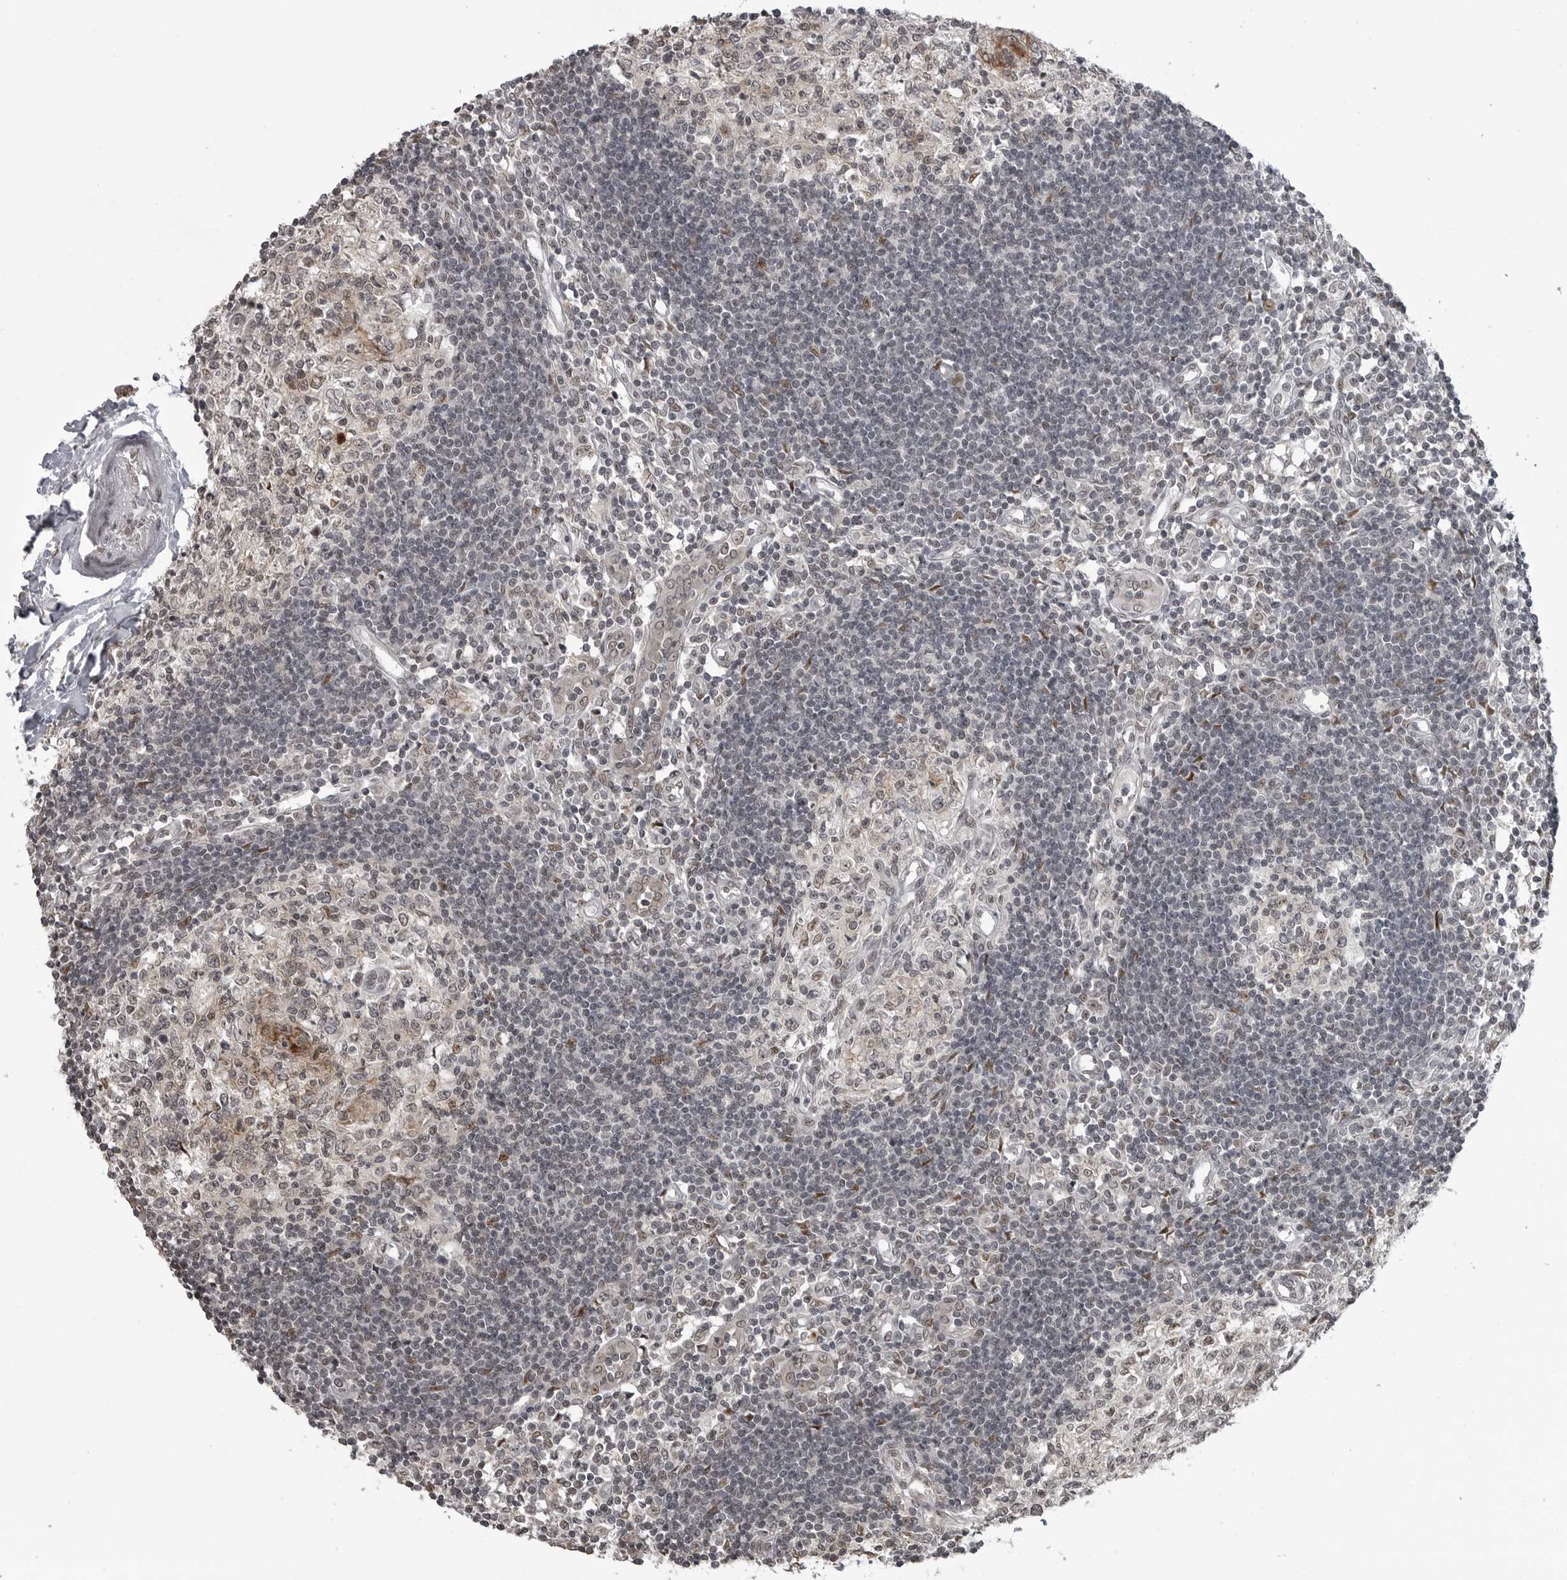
{"staining": {"intensity": "weak", "quantity": "<25%", "location": "nuclear"}, "tissue": "lymph node", "cell_type": "Germinal center cells", "image_type": "normal", "snomed": [{"axis": "morphology", "description": "Normal tissue, NOS"}, {"axis": "morphology", "description": "Malignant melanoma, Metastatic site"}, {"axis": "topography", "description": "Lymph node"}], "caption": "Protein analysis of benign lymph node demonstrates no significant expression in germinal center cells.", "gene": "C8orf58", "patient": {"sex": "male", "age": 41}}